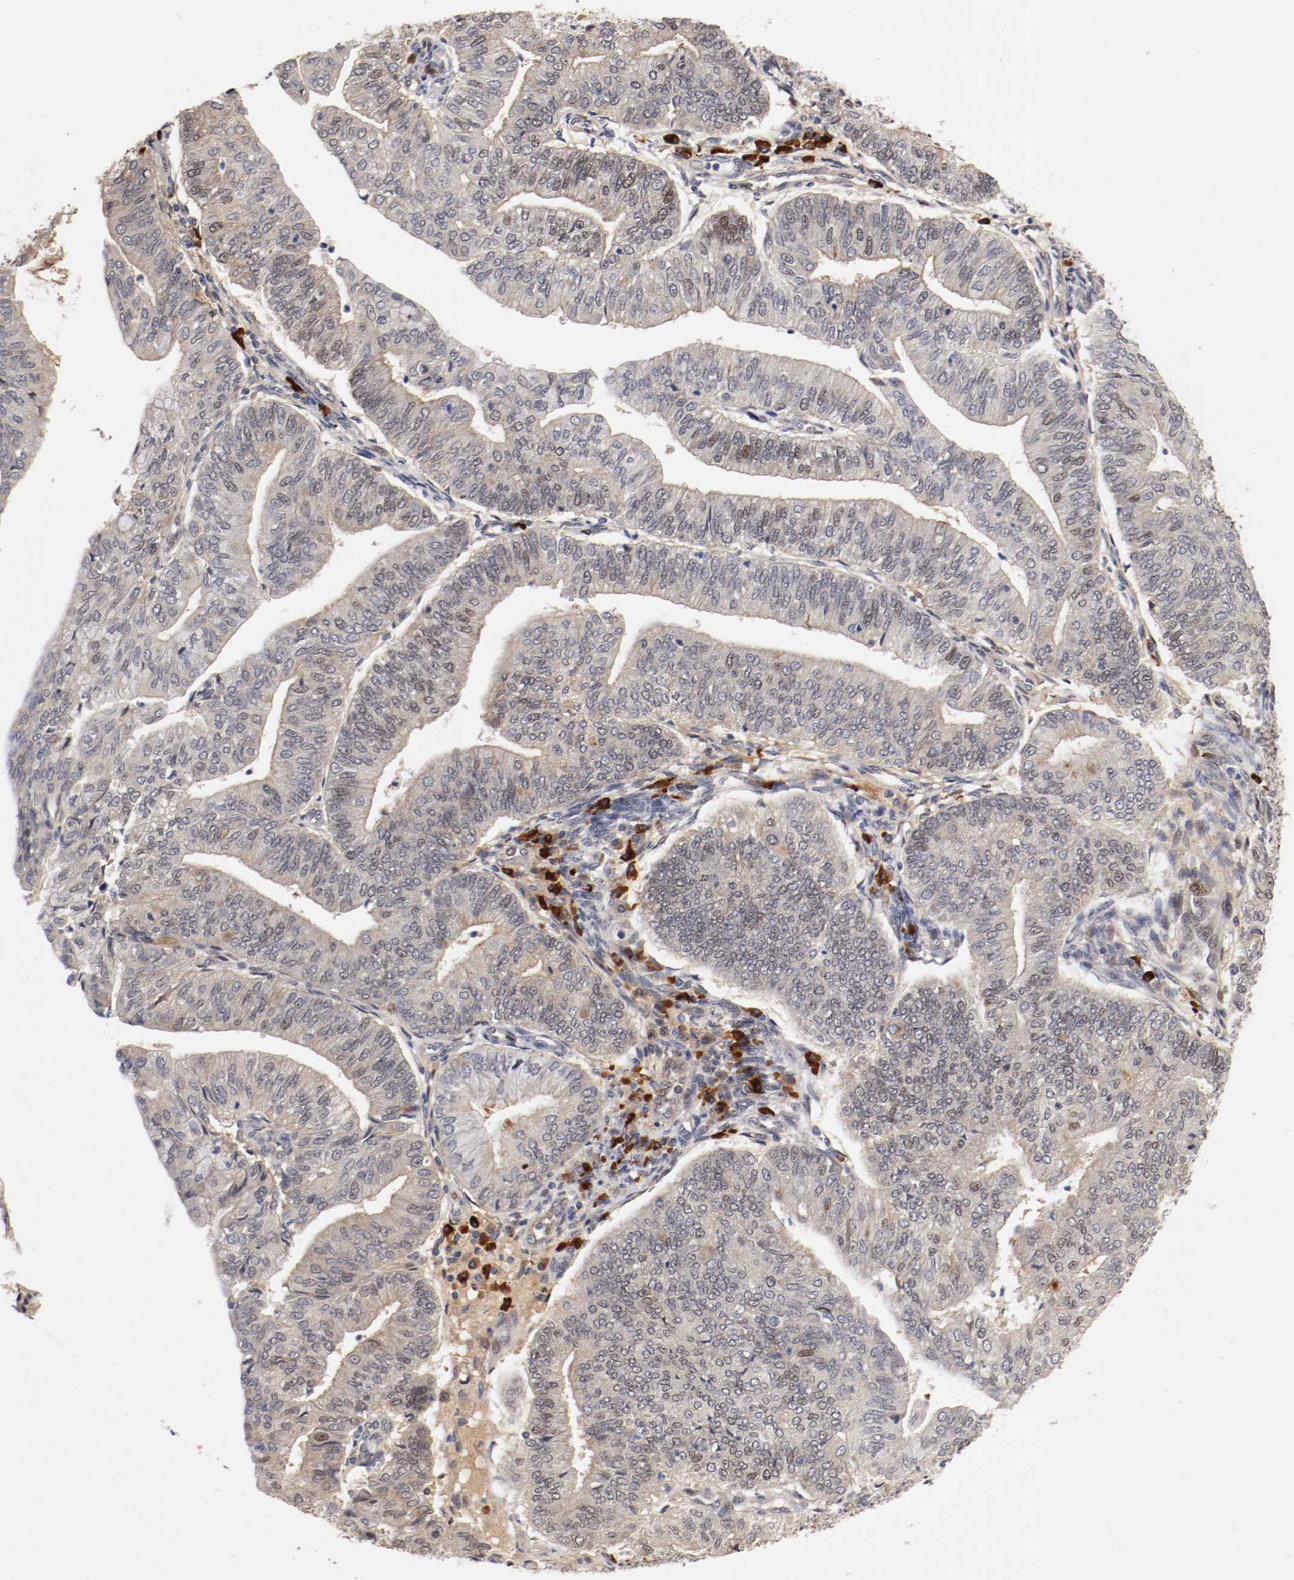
{"staining": {"intensity": "weak", "quantity": "25%-75%", "location": "cytoplasmic/membranous"}, "tissue": "endometrial cancer", "cell_type": "Tumor cells", "image_type": "cancer", "snomed": [{"axis": "morphology", "description": "Adenocarcinoma, NOS"}, {"axis": "topography", "description": "Endometrium"}], "caption": "There is low levels of weak cytoplasmic/membranous expression in tumor cells of adenocarcinoma (endometrial), as demonstrated by immunohistochemical staining (brown color).", "gene": "DNMT3B", "patient": {"sex": "female", "age": 59}}